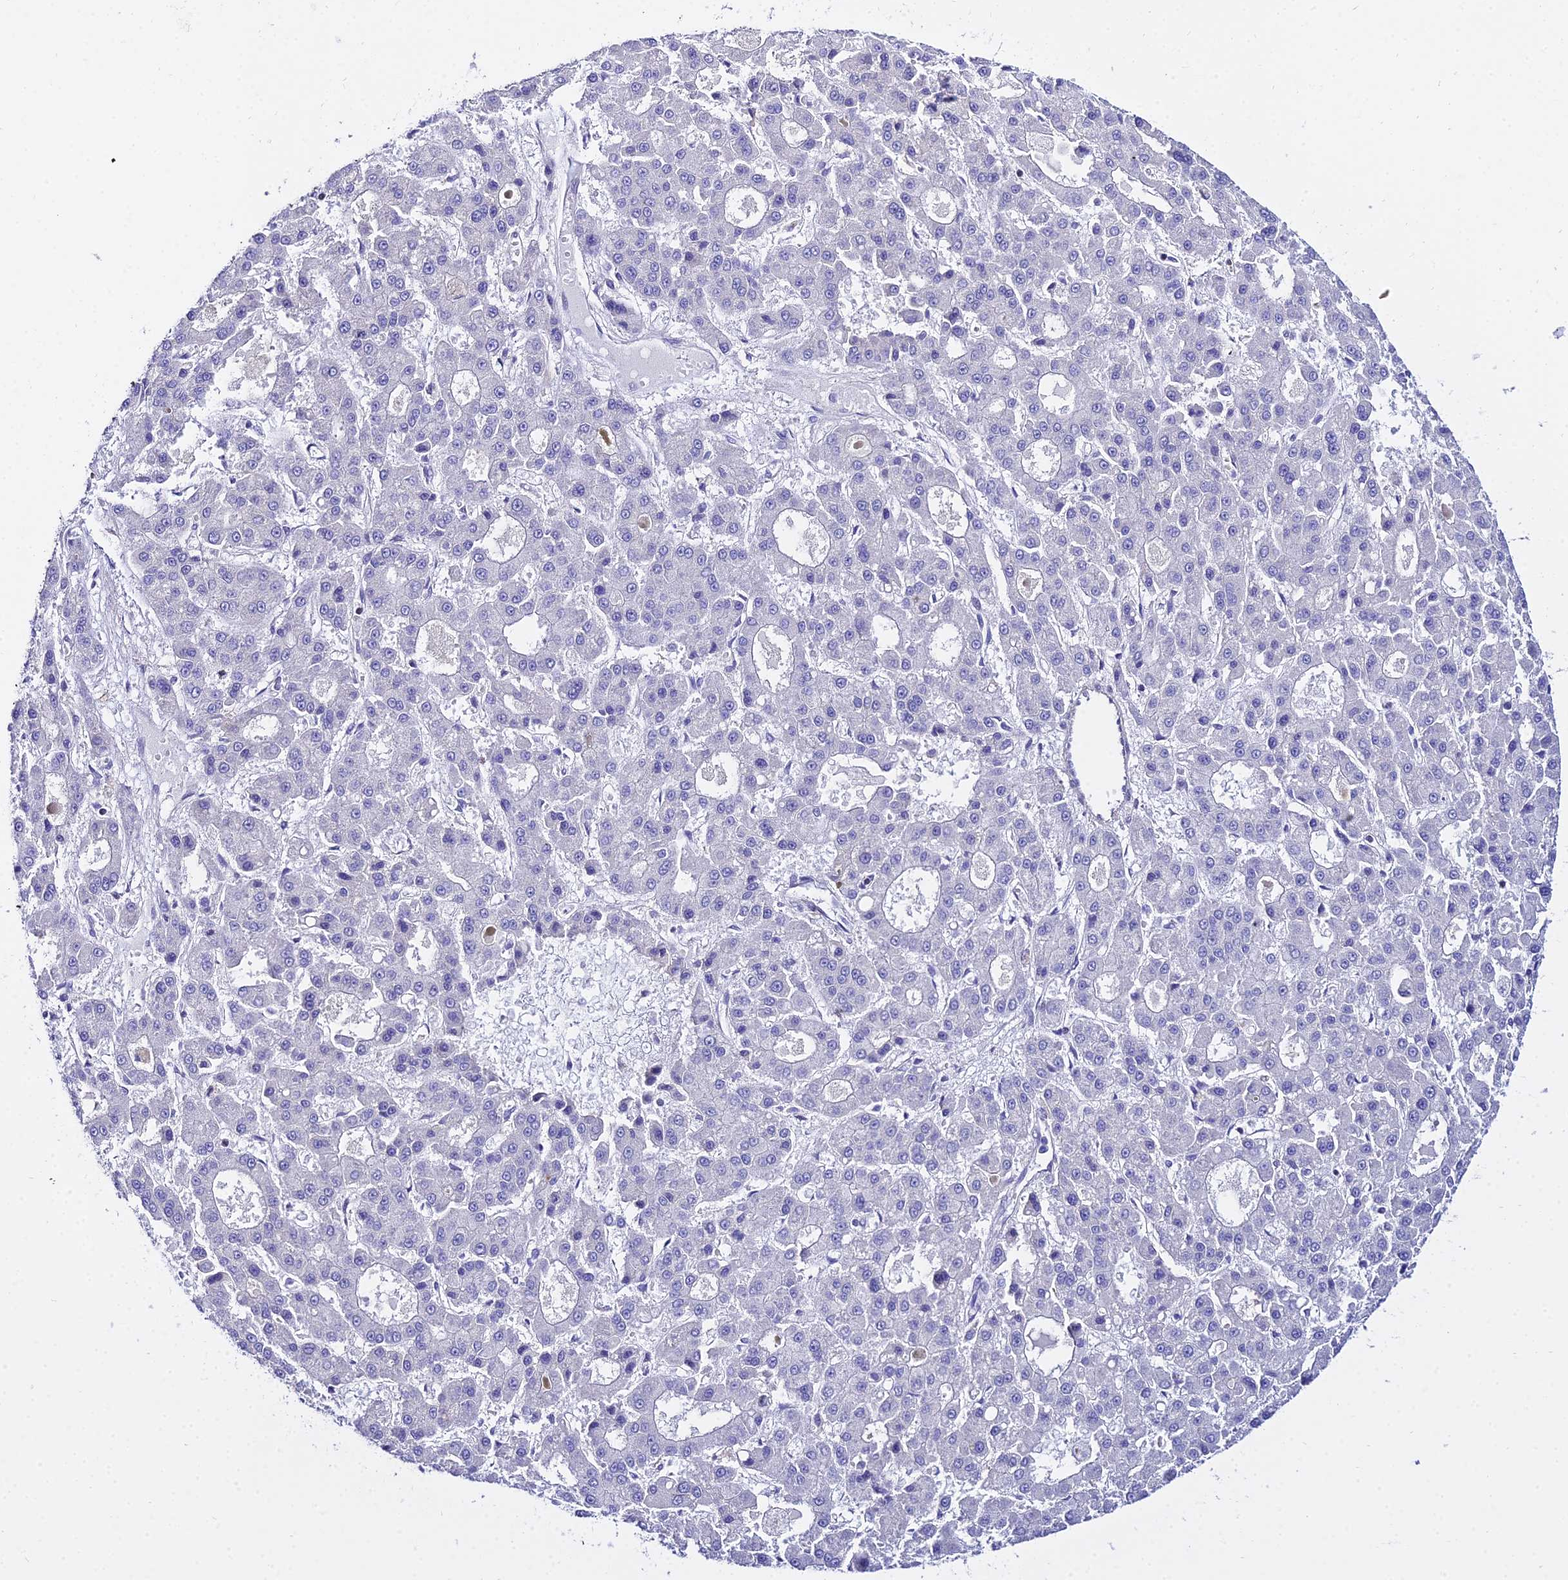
{"staining": {"intensity": "negative", "quantity": "none", "location": "none"}, "tissue": "liver cancer", "cell_type": "Tumor cells", "image_type": "cancer", "snomed": [{"axis": "morphology", "description": "Carcinoma, Hepatocellular, NOS"}, {"axis": "topography", "description": "Liver"}], "caption": "Tumor cells show no significant positivity in liver cancer (hepatocellular carcinoma).", "gene": "ZNF628", "patient": {"sex": "male", "age": 70}}